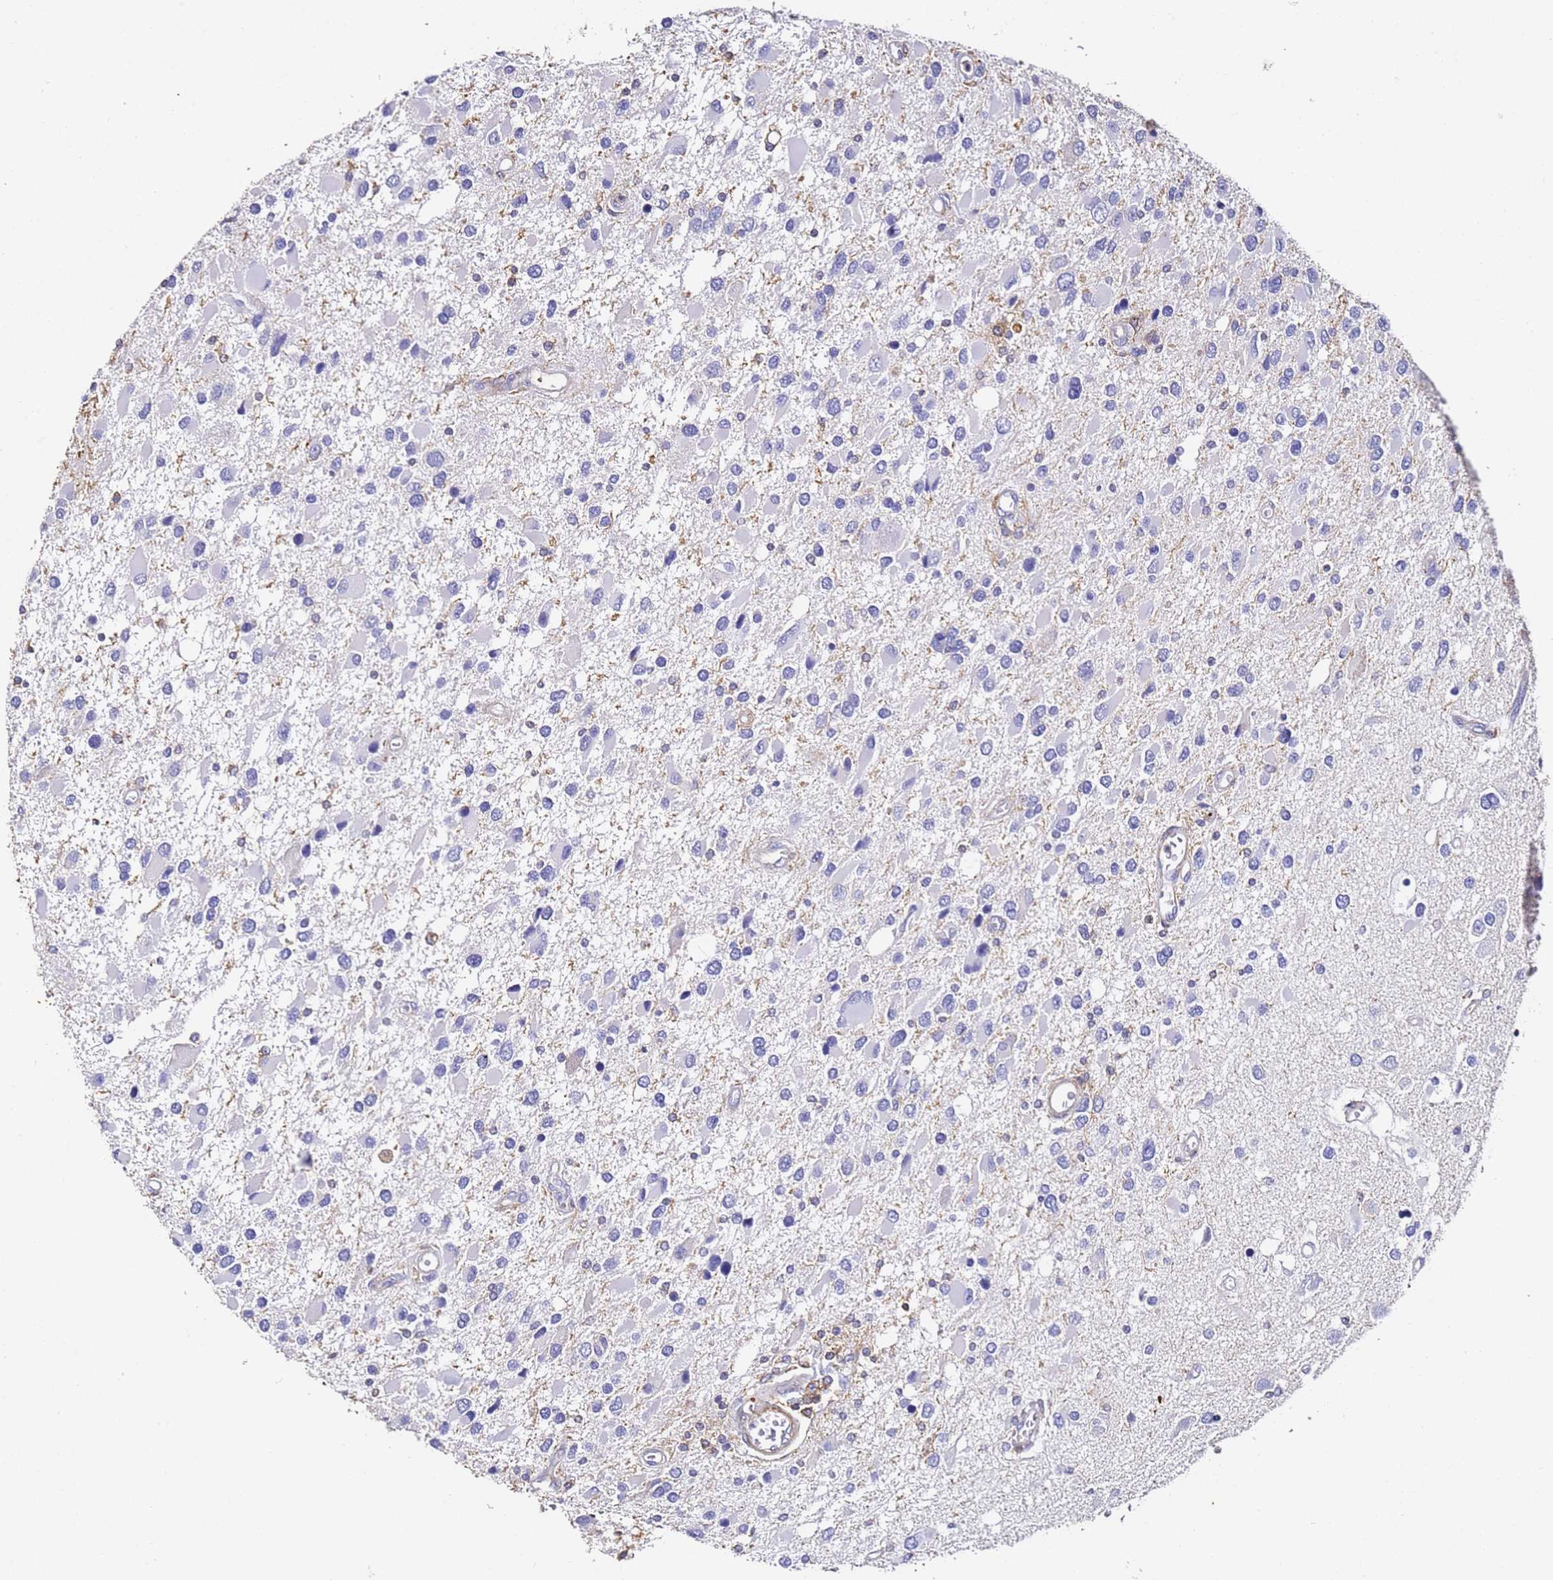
{"staining": {"intensity": "negative", "quantity": "none", "location": "none"}, "tissue": "glioma", "cell_type": "Tumor cells", "image_type": "cancer", "snomed": [{"axis": "morphology", "description": "Glioma, malignant, High grade"}, {"axis": "topography", "description": "Brain"}], "caption": "High power microscopy photomicrograph of an immunohistochemistry (IHC) micrograph of glioma, revealing no significant expression in tumor cells.", "gene": "ZNF671", "patient": {"sex": "male", "age": 53}}